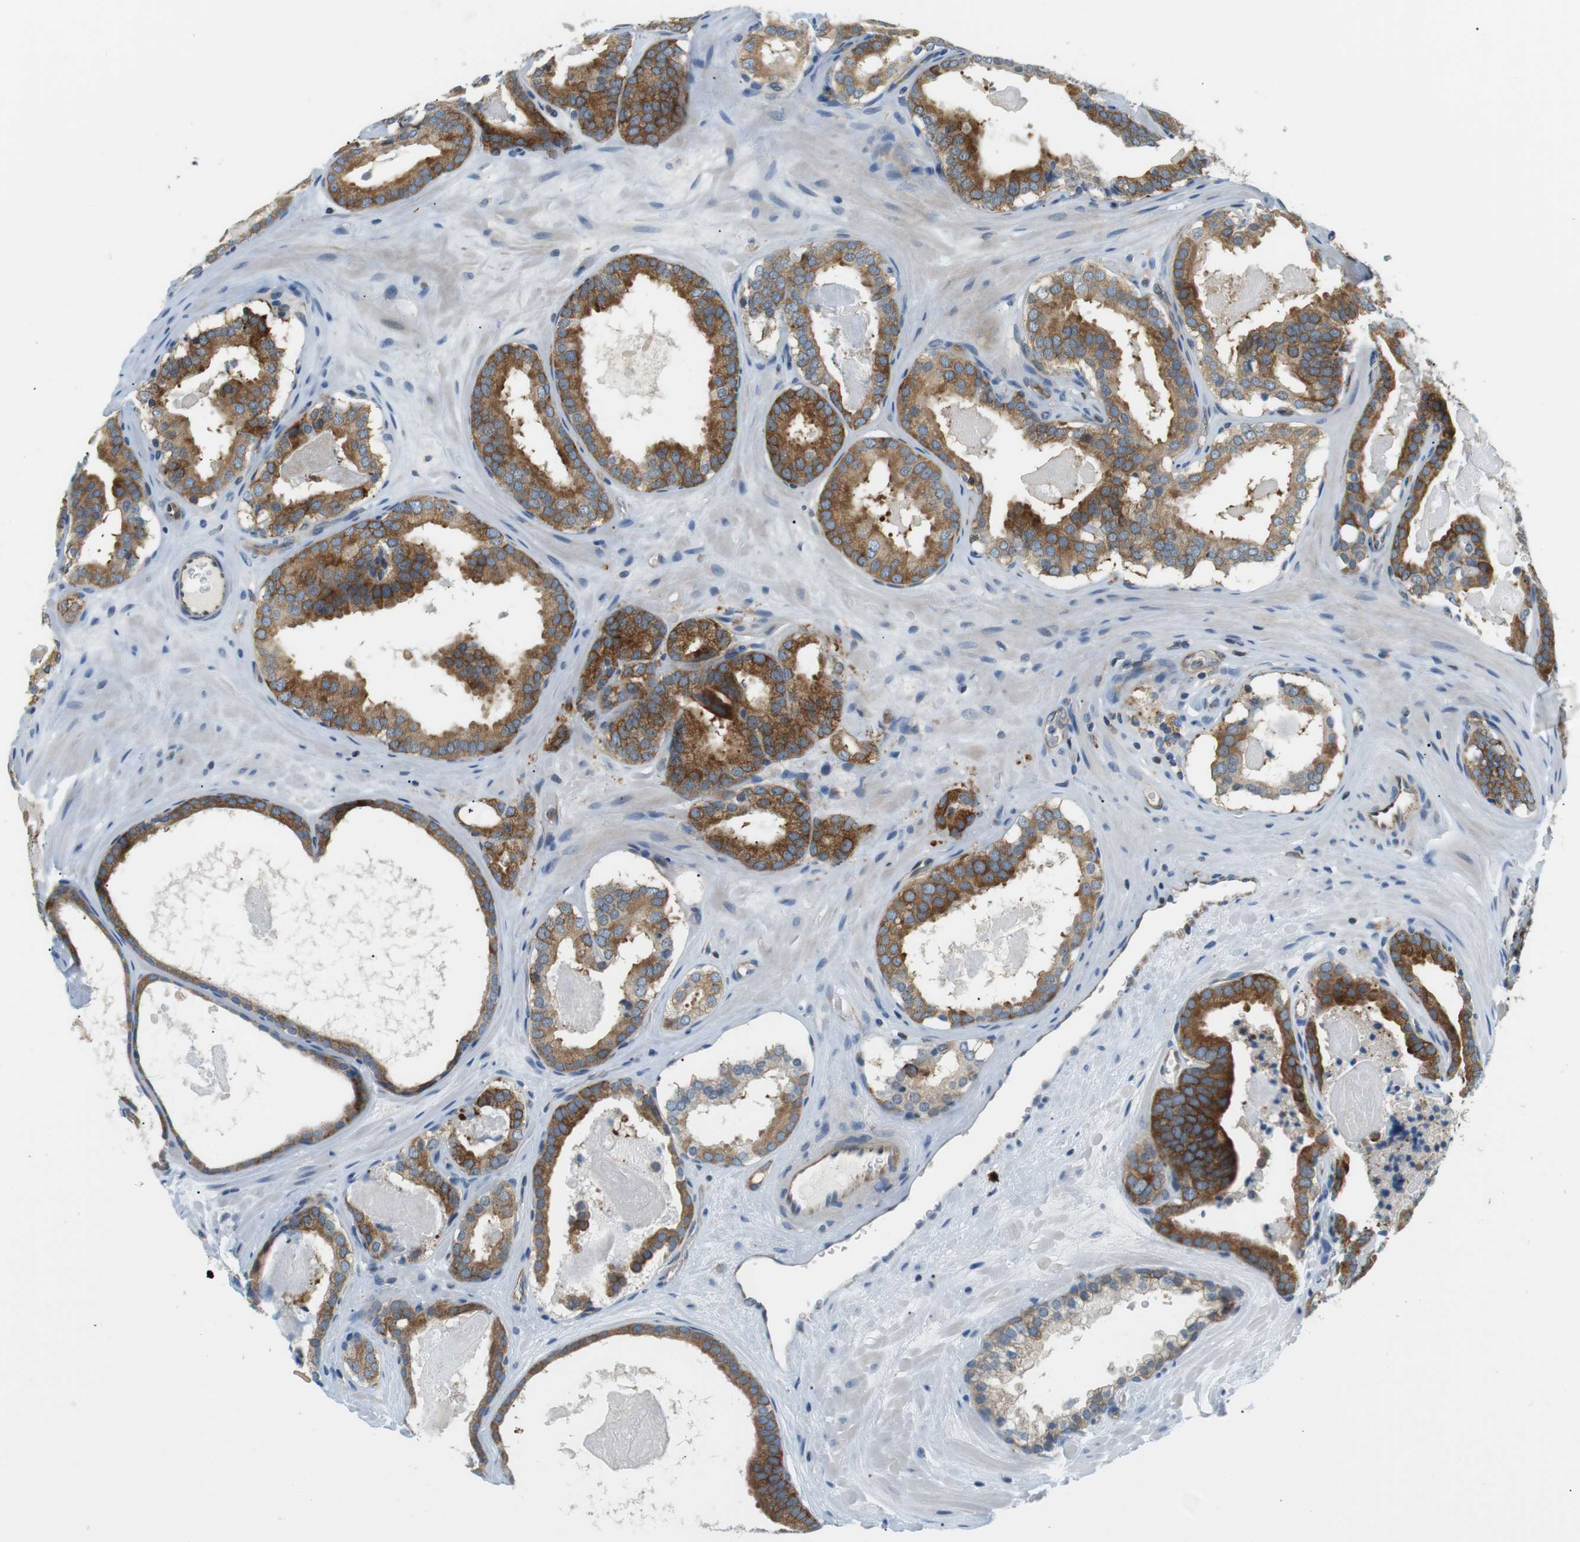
{"staining": {"intensity": "strong", "quantity": ">75%", "location": "cytoplasmic/membranous"}, "tissue": "prostate cancer", "cell_type": "Tumor cells", "image_type": "cancer", "snomed": [{"axis": "morphology", "description": "Adenocarcinoma, High grade"}, {"axis": "topography", "description": "Prostate"}], "caption": "Protein staining by immunohistochemistry demonstrates strong cytoplasmic/membranous expression in about >75% of tumor cells in adenocarcinoma (high-grade) (prostate).", "gene": "TMEM200A", "patient": {"sex": "male", "age": 60}}